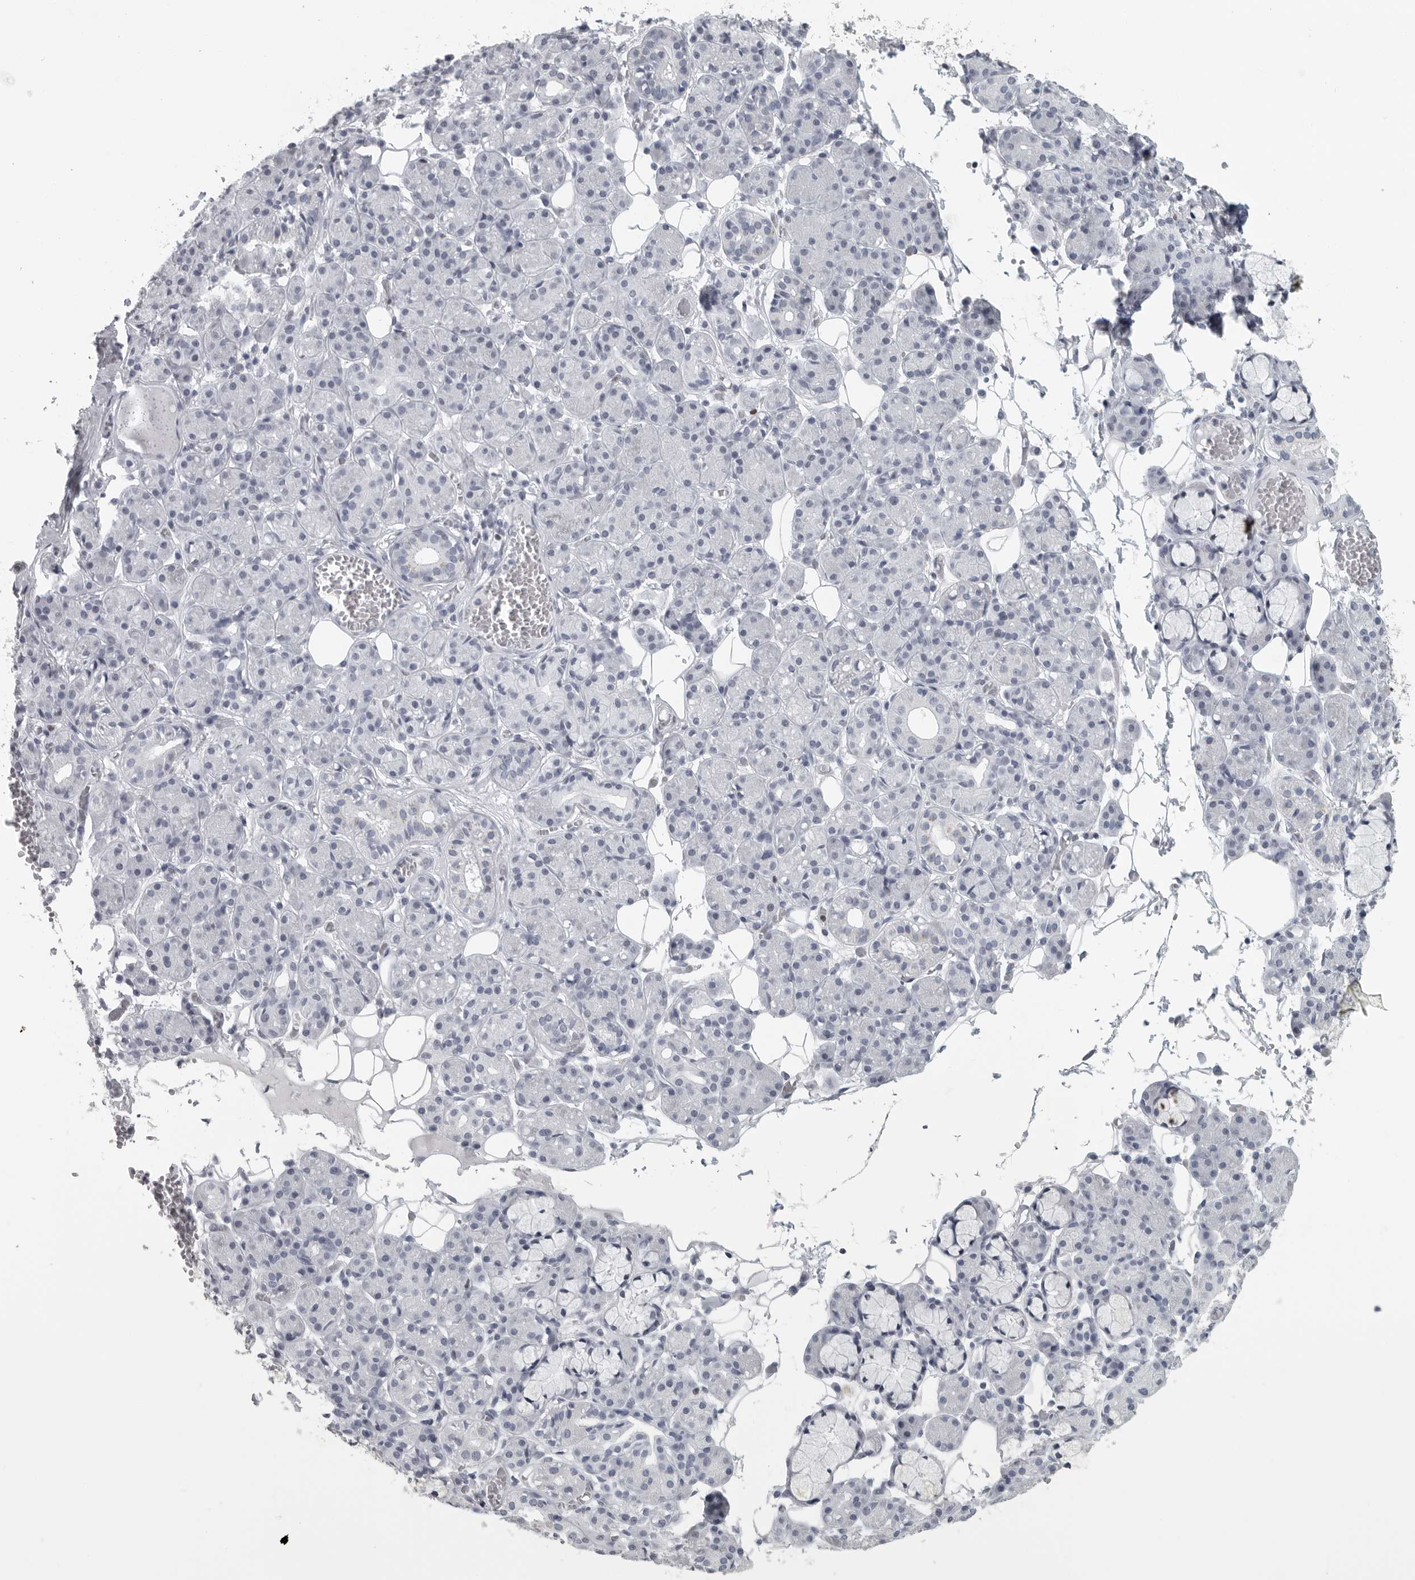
{"staining": {"intensity": "negative", "quantity": "none", "location": "none"}, "tissue": "salivary gland", "cell_type": "Glandular cells", "image_type": "normal", "snomed": [{"axis": "morphology", "description": "Normal tissue, NOS"}, {"axis": "topography", "description": "Salivary gland"}], "caption": "Image shows no protein staining in glandular cells of normal salivary gland.", "gene": "SATB2", "patient": {"sex": "male", "age": 63}}